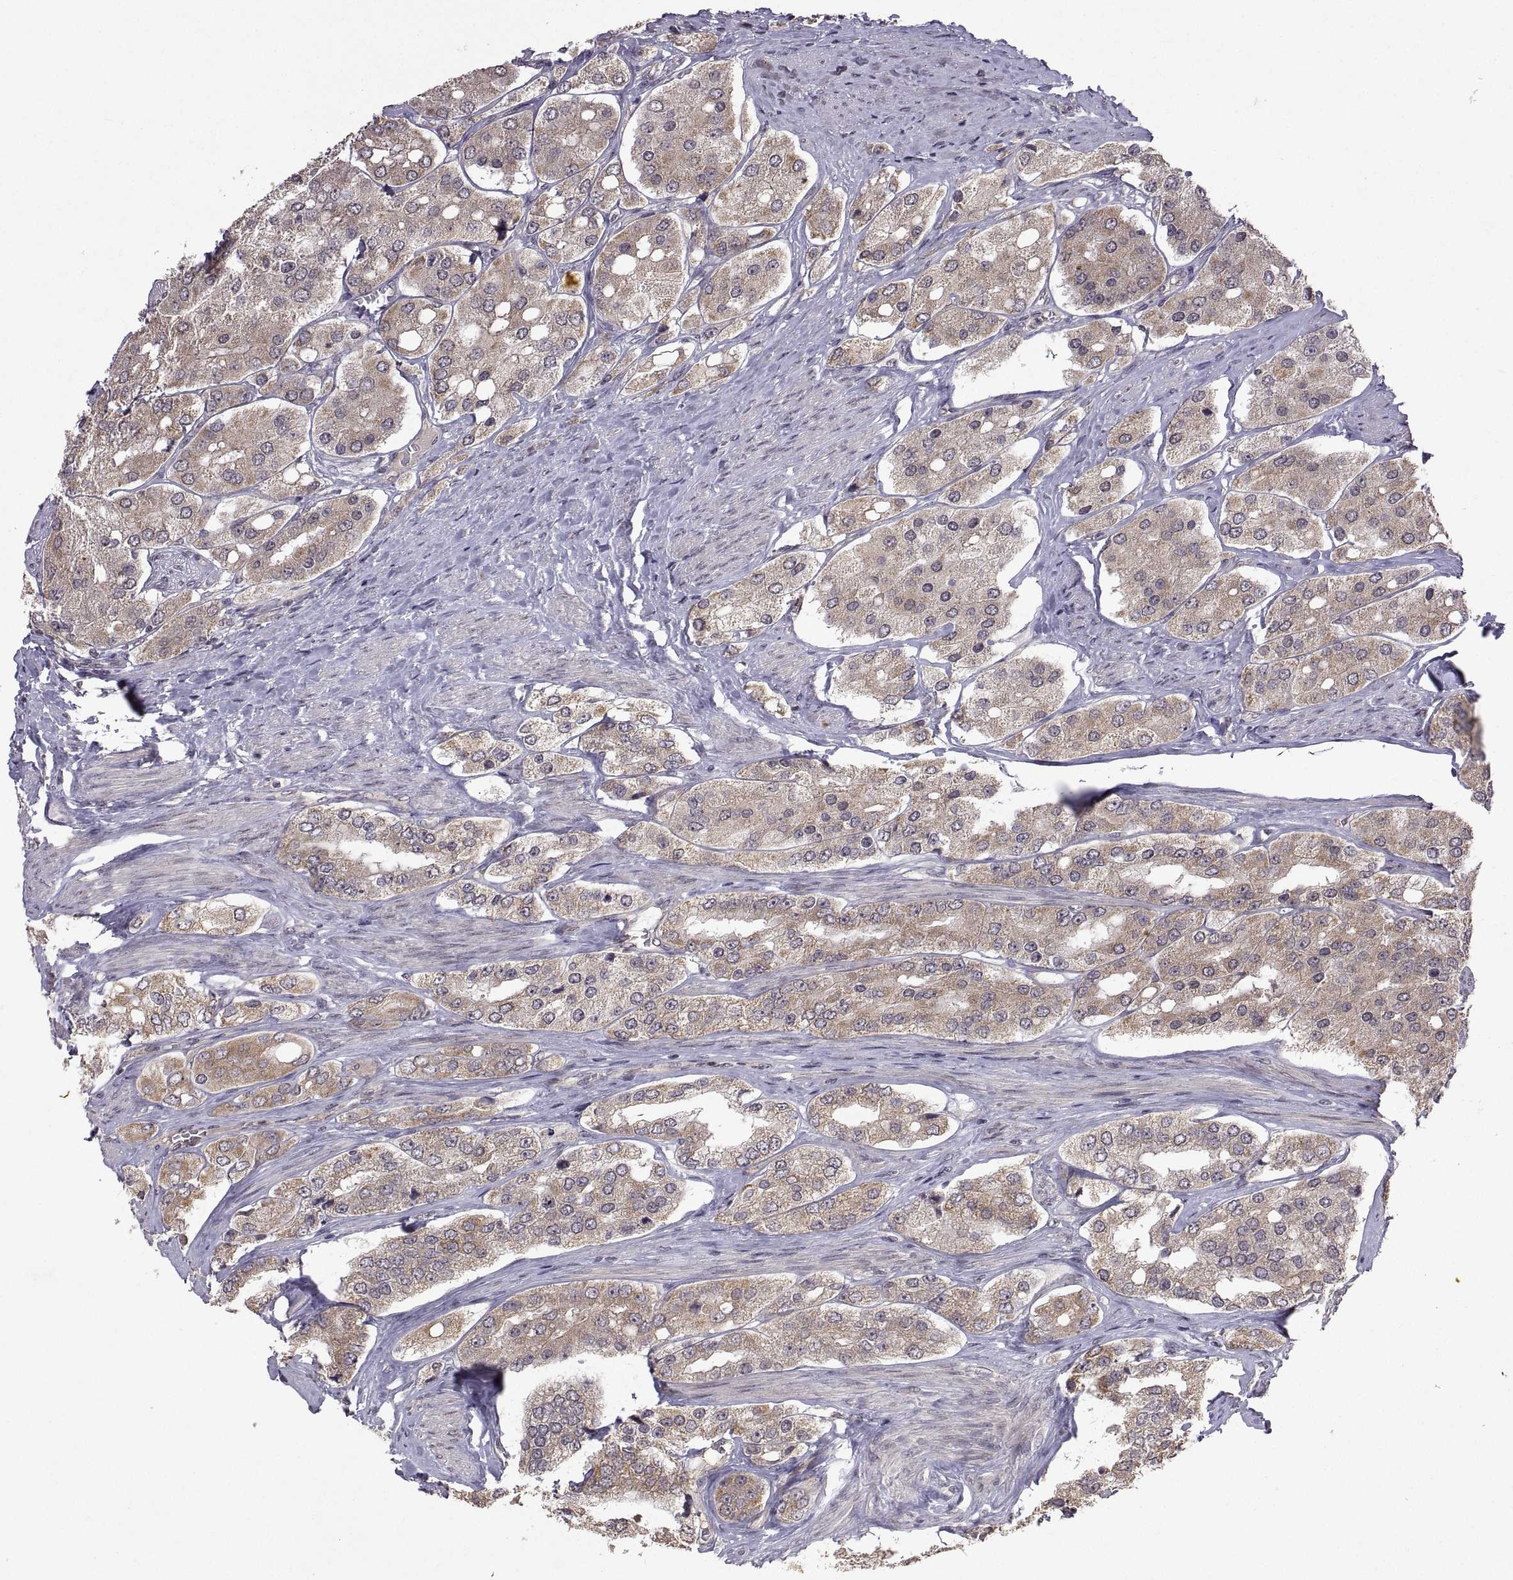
{"staining": {"intensity": "moderate", "quantity": "25%-75%", "location": "cytoplasmic/membranous"}, "tissue": "prostate cancer", "cell_type": "Tumor cells", "image_type": "cancer", "snomed": [{"axis": "morphology", "description": "Adenocarcinoma, Low grade"}, {"axis": "topography", "description": "Prostate"}], "caption": "Protein staining by immunohistochemistry (IHC) demonstrates moderate cytoplasmic/membranous staining in approximately 25%-75% of tumor cells in low-grade adenocarcinoma (prostate).", "gene": "LAMA1", "patient": {"sex": "male", "age": 69}}